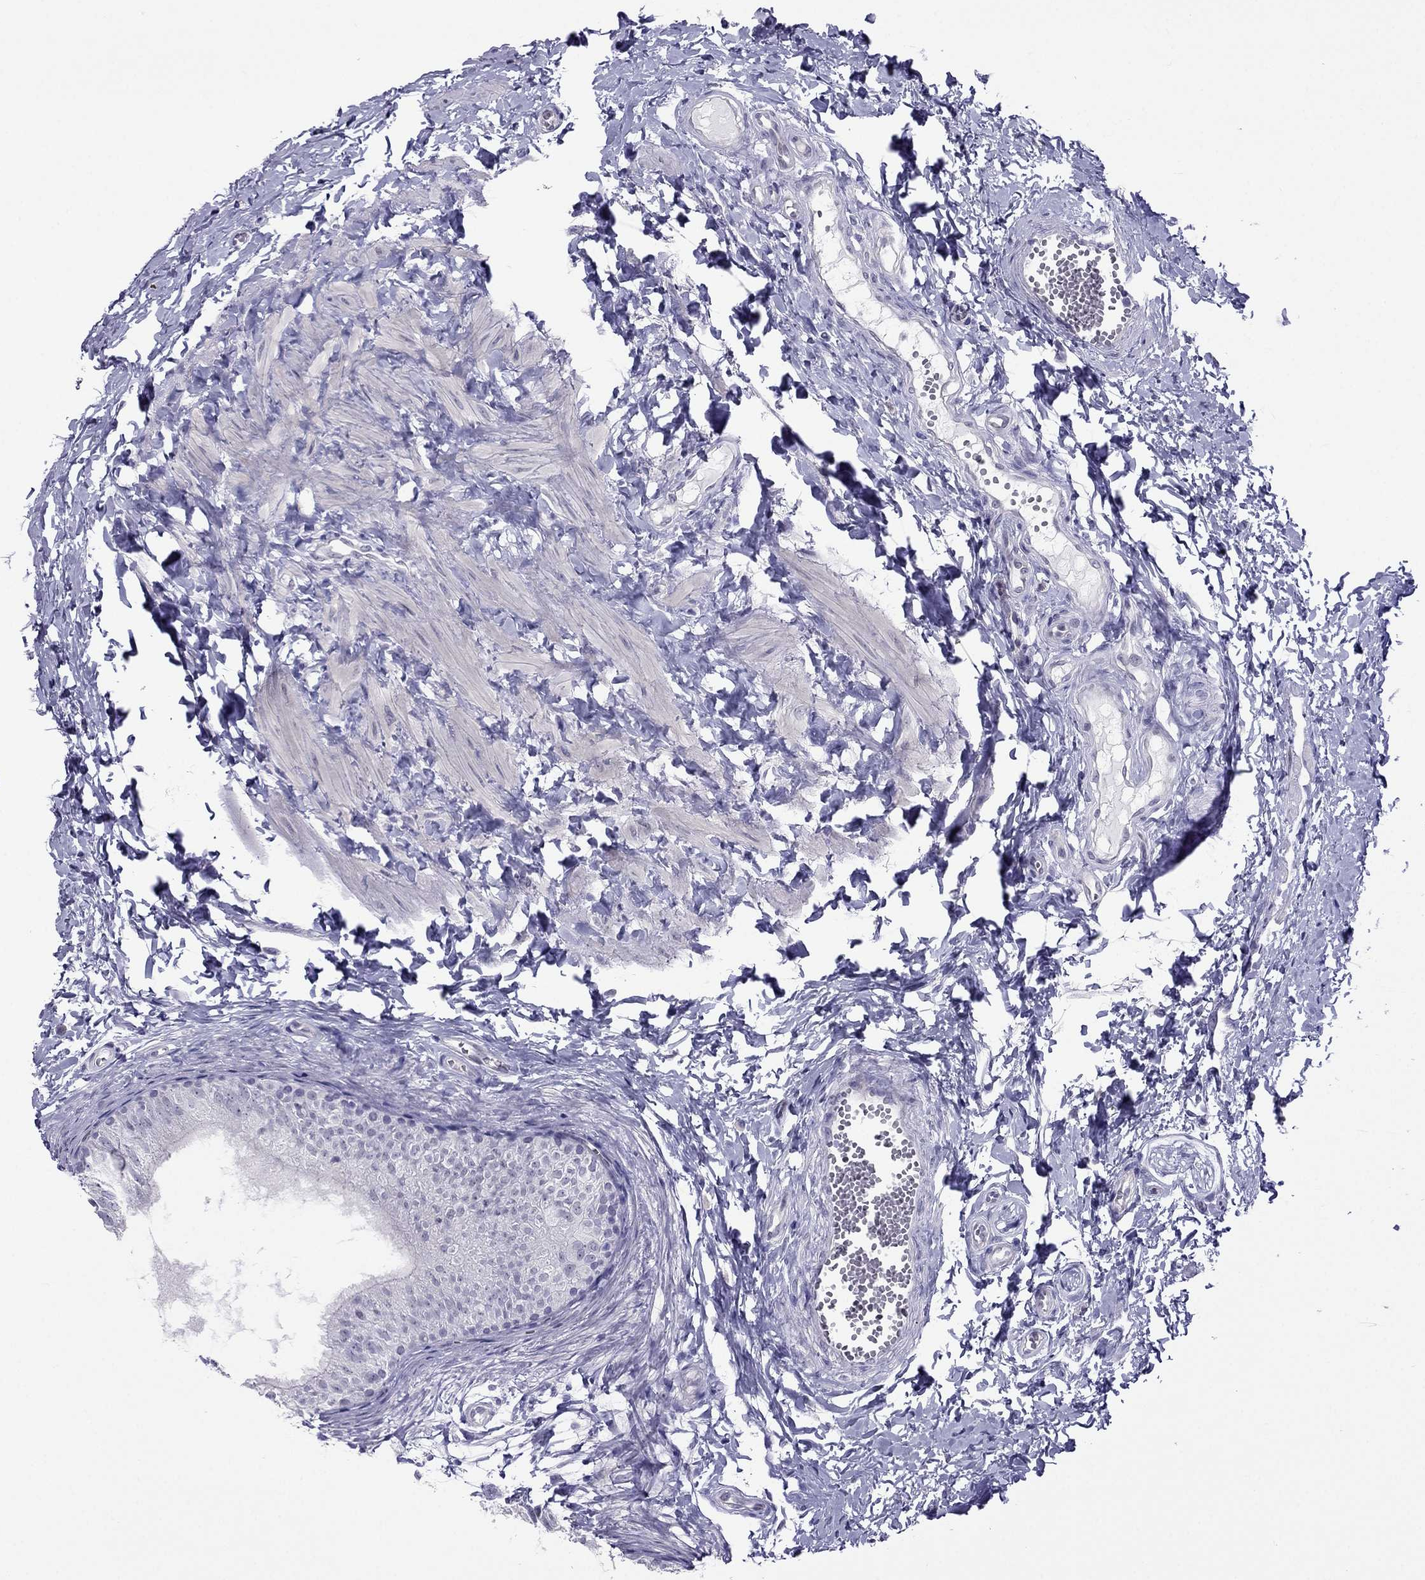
{"staining": {"intensity": "negative", "quantity": "none", "location": "none"}, "tissue": "epididymis", "cell_type": "Glandular cells", "image_type": "normal", "snomed": [{"axis": "morphology", "description": "Normal tissue, NOS"}, {"axis": "topography", "description": "Epididymis"}], "caption": "An immunohistochemistry histopathology image of benign epididymis is shown. There is no staining in glandular cells of epididymis.", "gene": "CROCC2", "patient": {"sex": "male", "age": 22}}